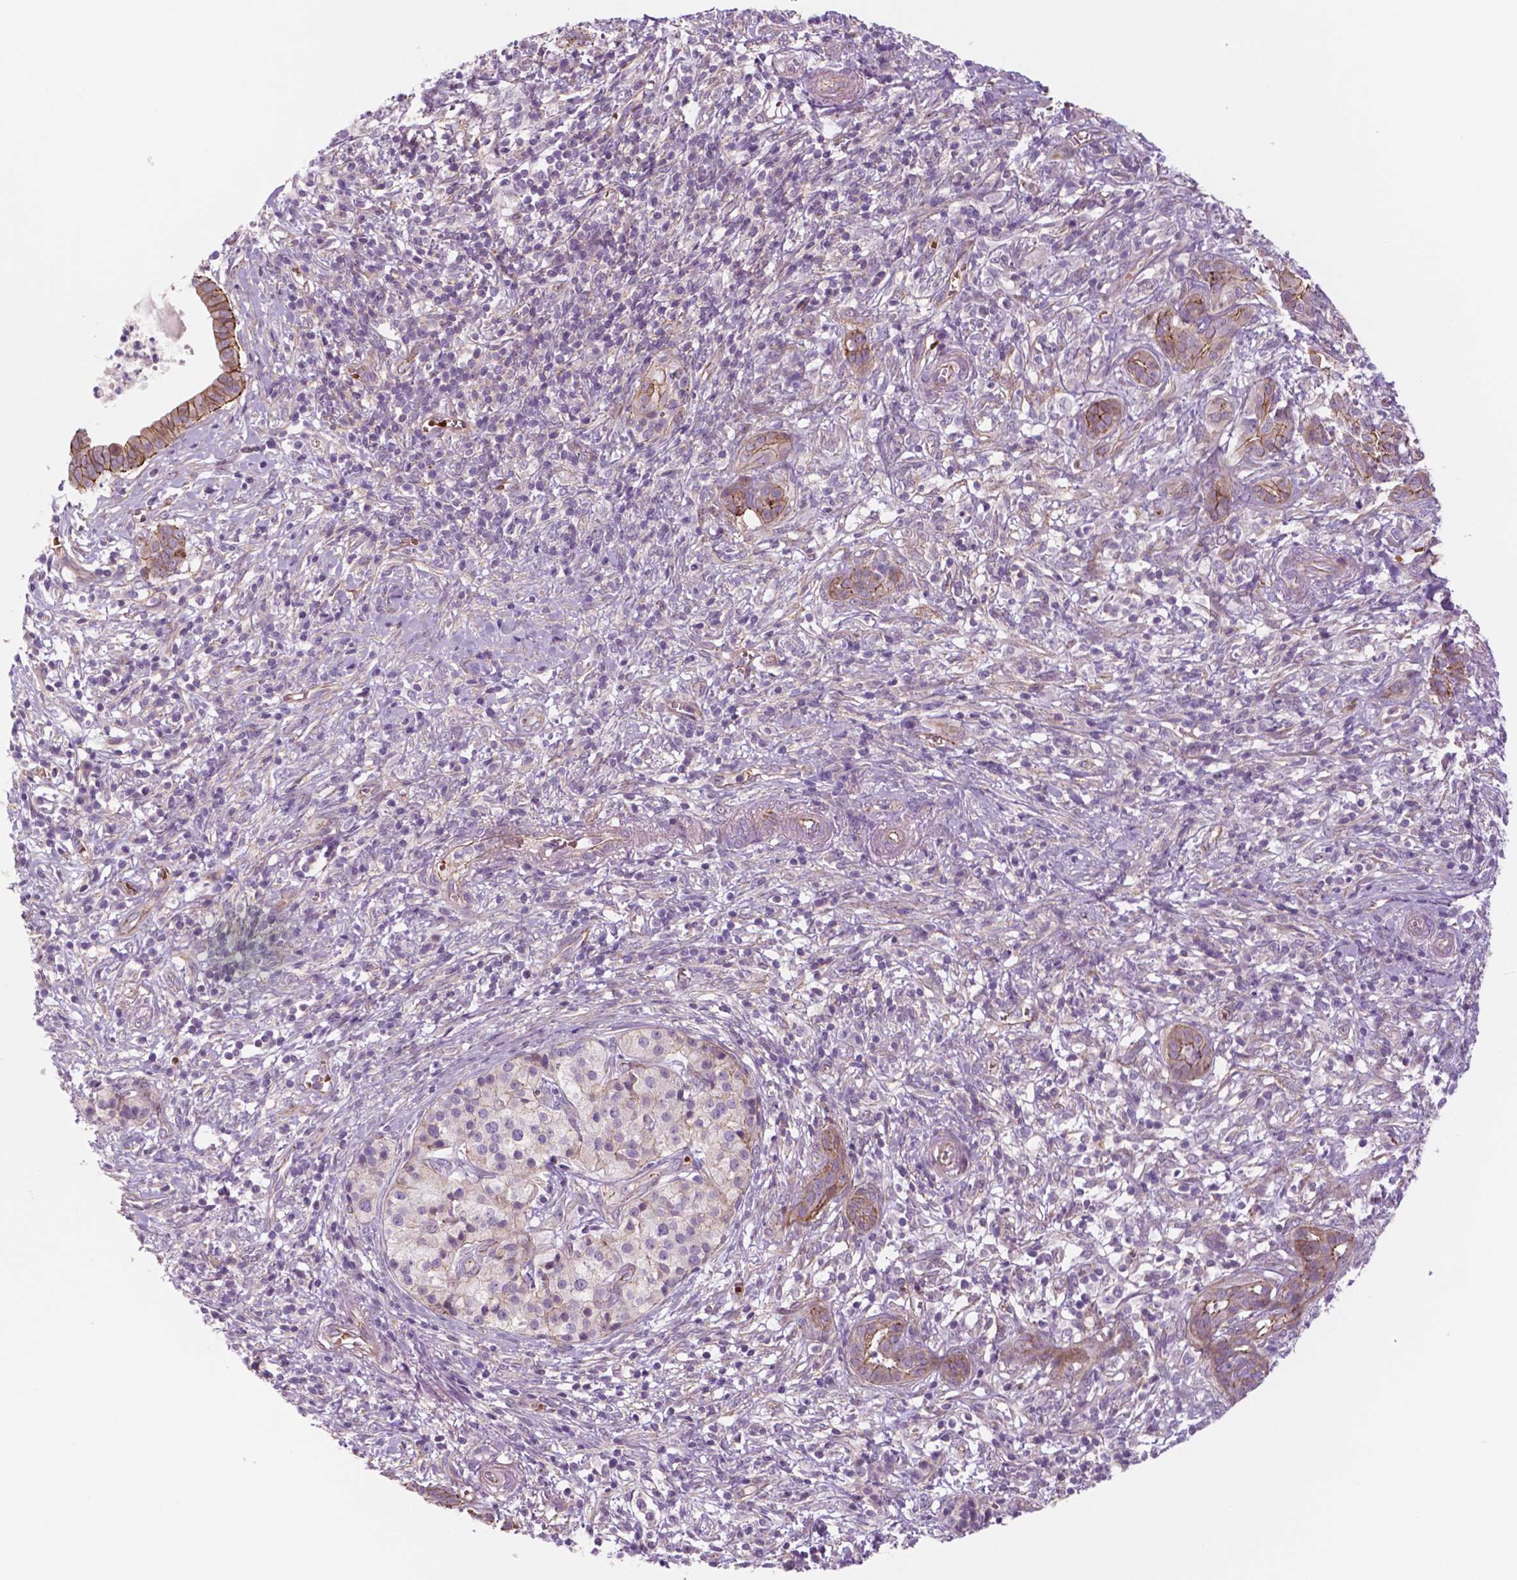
{"staining": {"intensity": "moderate", "quantity": ">75%", "location": "cytoplasmic/membranous"}, "tissue": "pancreatic cancer", "cell_type": "Tumor cells", "image_type": "cancer", "snomed": [{"axis": "morphology", "description": "Adenocarcinoma, NOS"}, {"axis": "topography", "description": "Pancreas"}], "caption": "Moderate cytoplasmic/membranous protein positivity is identified in about >75% of tumor cells in adenocarcinoma (pancreatic).", "gene": "RND3", "patient": {"sex": "male", "age": 61}}